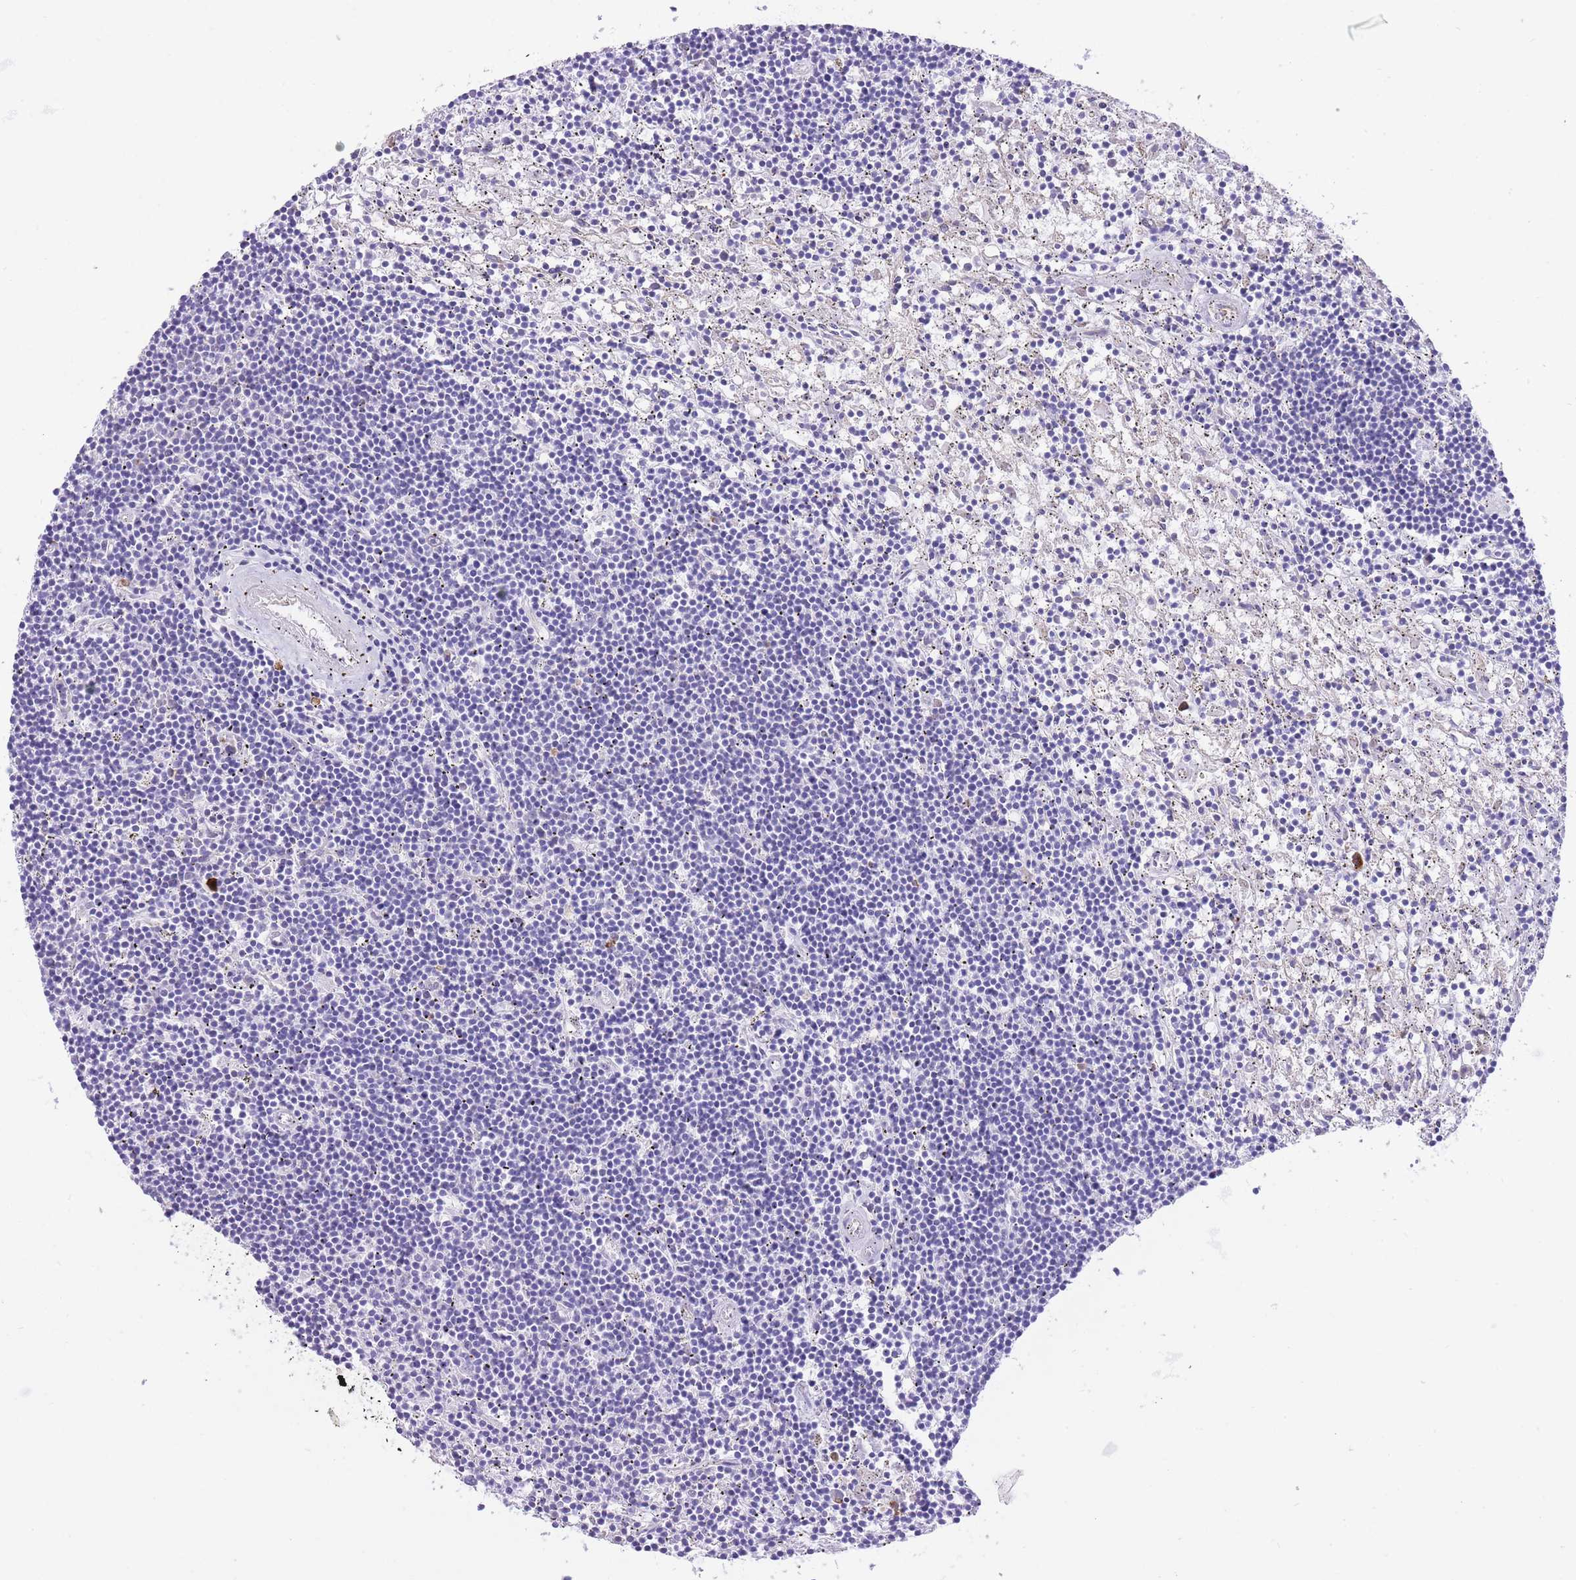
{"staining": {"intensity": "negative", "quantity": "none", "location": "none"}, "tissue": "lymphoma", "cell_type": "Tumor cells", "image_type": "cancer", "snomed": [{"axis": "morphology", "description": "Malignant lymphoma, non-Hodgkin's type, Low grade"}, {"axis": "topography", "description": "Spleen"}], "caption": "Lymphoma was stained to show a protein in brown. There is no significant expression in tumor cells.", "gene": "RHOU", "patient": {"sex": "male", "age": 76}}